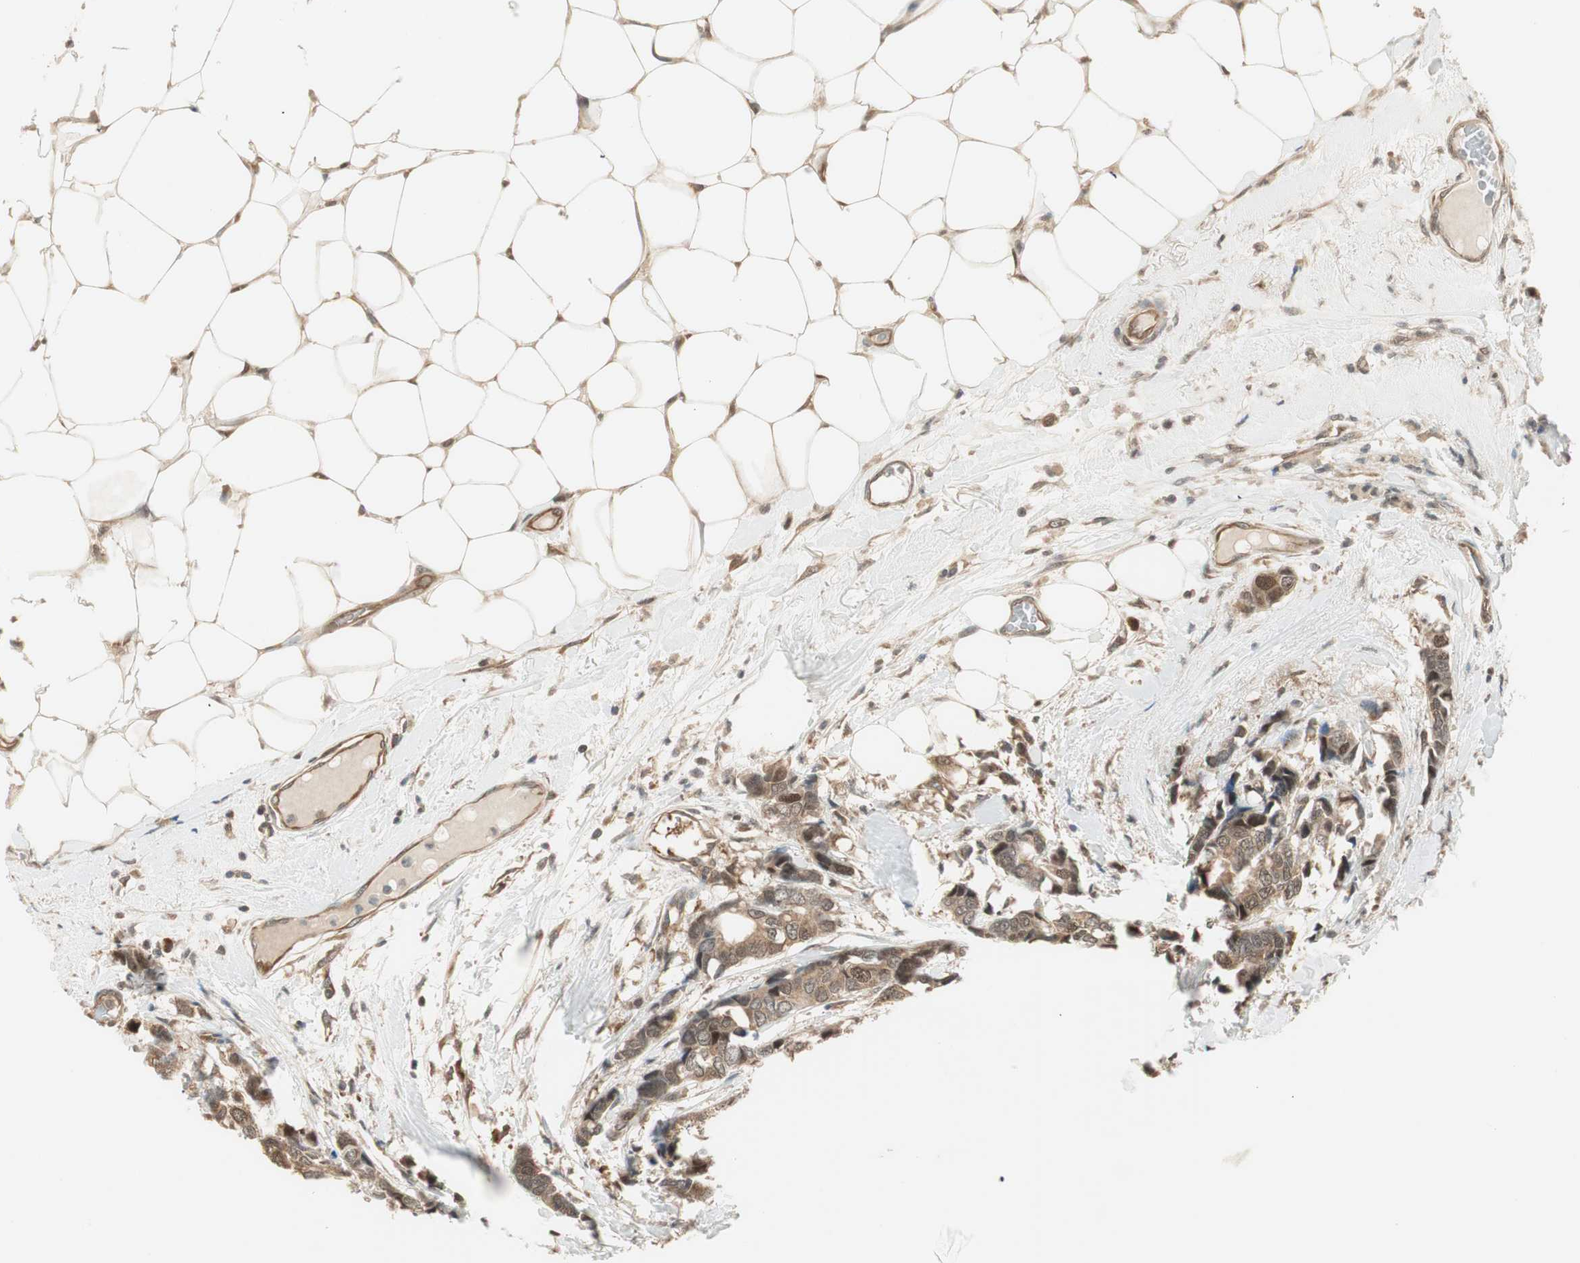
{"staining": {"intensity": "weak", "quantity": ">75%", "location": "cytoplasmic/membranous"}, "tissue": "breast cancer", "cell_type": "Tumor cells", "image_type": "cancer", "snomed": [{"axis": "morphology", "description": "Duct carcinoma"}, {"axis": "topography", "description": "Breast"}], "caption": "Protein expression analysis of human breast intraductal carcinoma reveals weak cytoplasmic/membranous staining in approximately >75% of tumor cells.", "gene": "IPO5", "patient": {"sex": "female", "age": 87}}